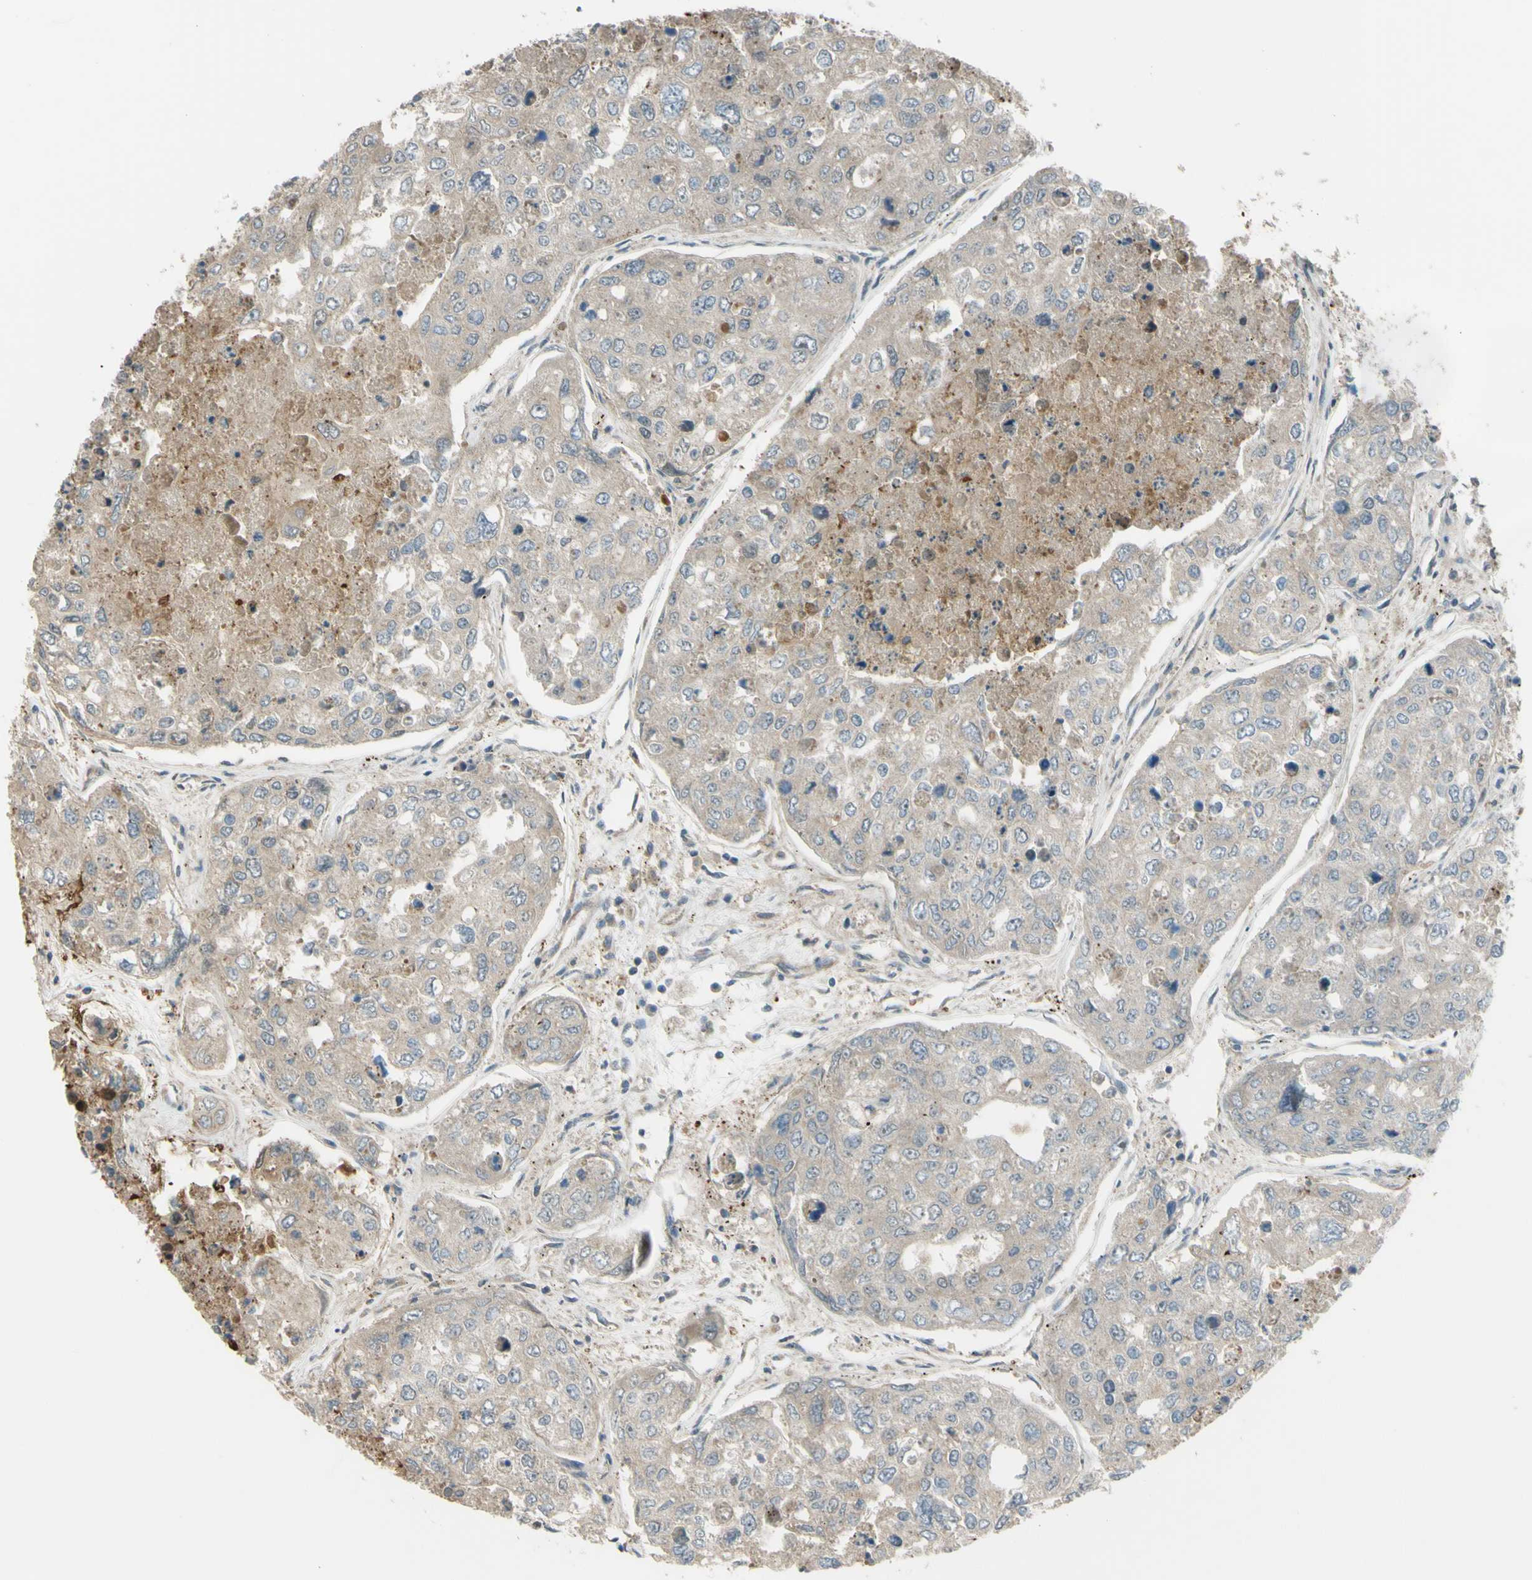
{"staining": {"intensity": "weak", "quantity": "<25%", "location": "cytoplasmic/membranous,nuclear"}, "tissue": "urothelial cancer", "cell_type": "Tumor cells", "image_type": "cancer", "snomed": [{"axis": "morphology", "description": "Urothelial carcinoma, High grade"}, {"axis": "topography", "description": "Lymph node"}, {"axis": "topography", "description": "Urinary bladder"}], "caption": "Image shows no protein expression in tumor cells of urothelial cancer tissue. Nuclei are stained in blue.", "gene": "FLII", "patient": {"sex": "male", "age": 51}}